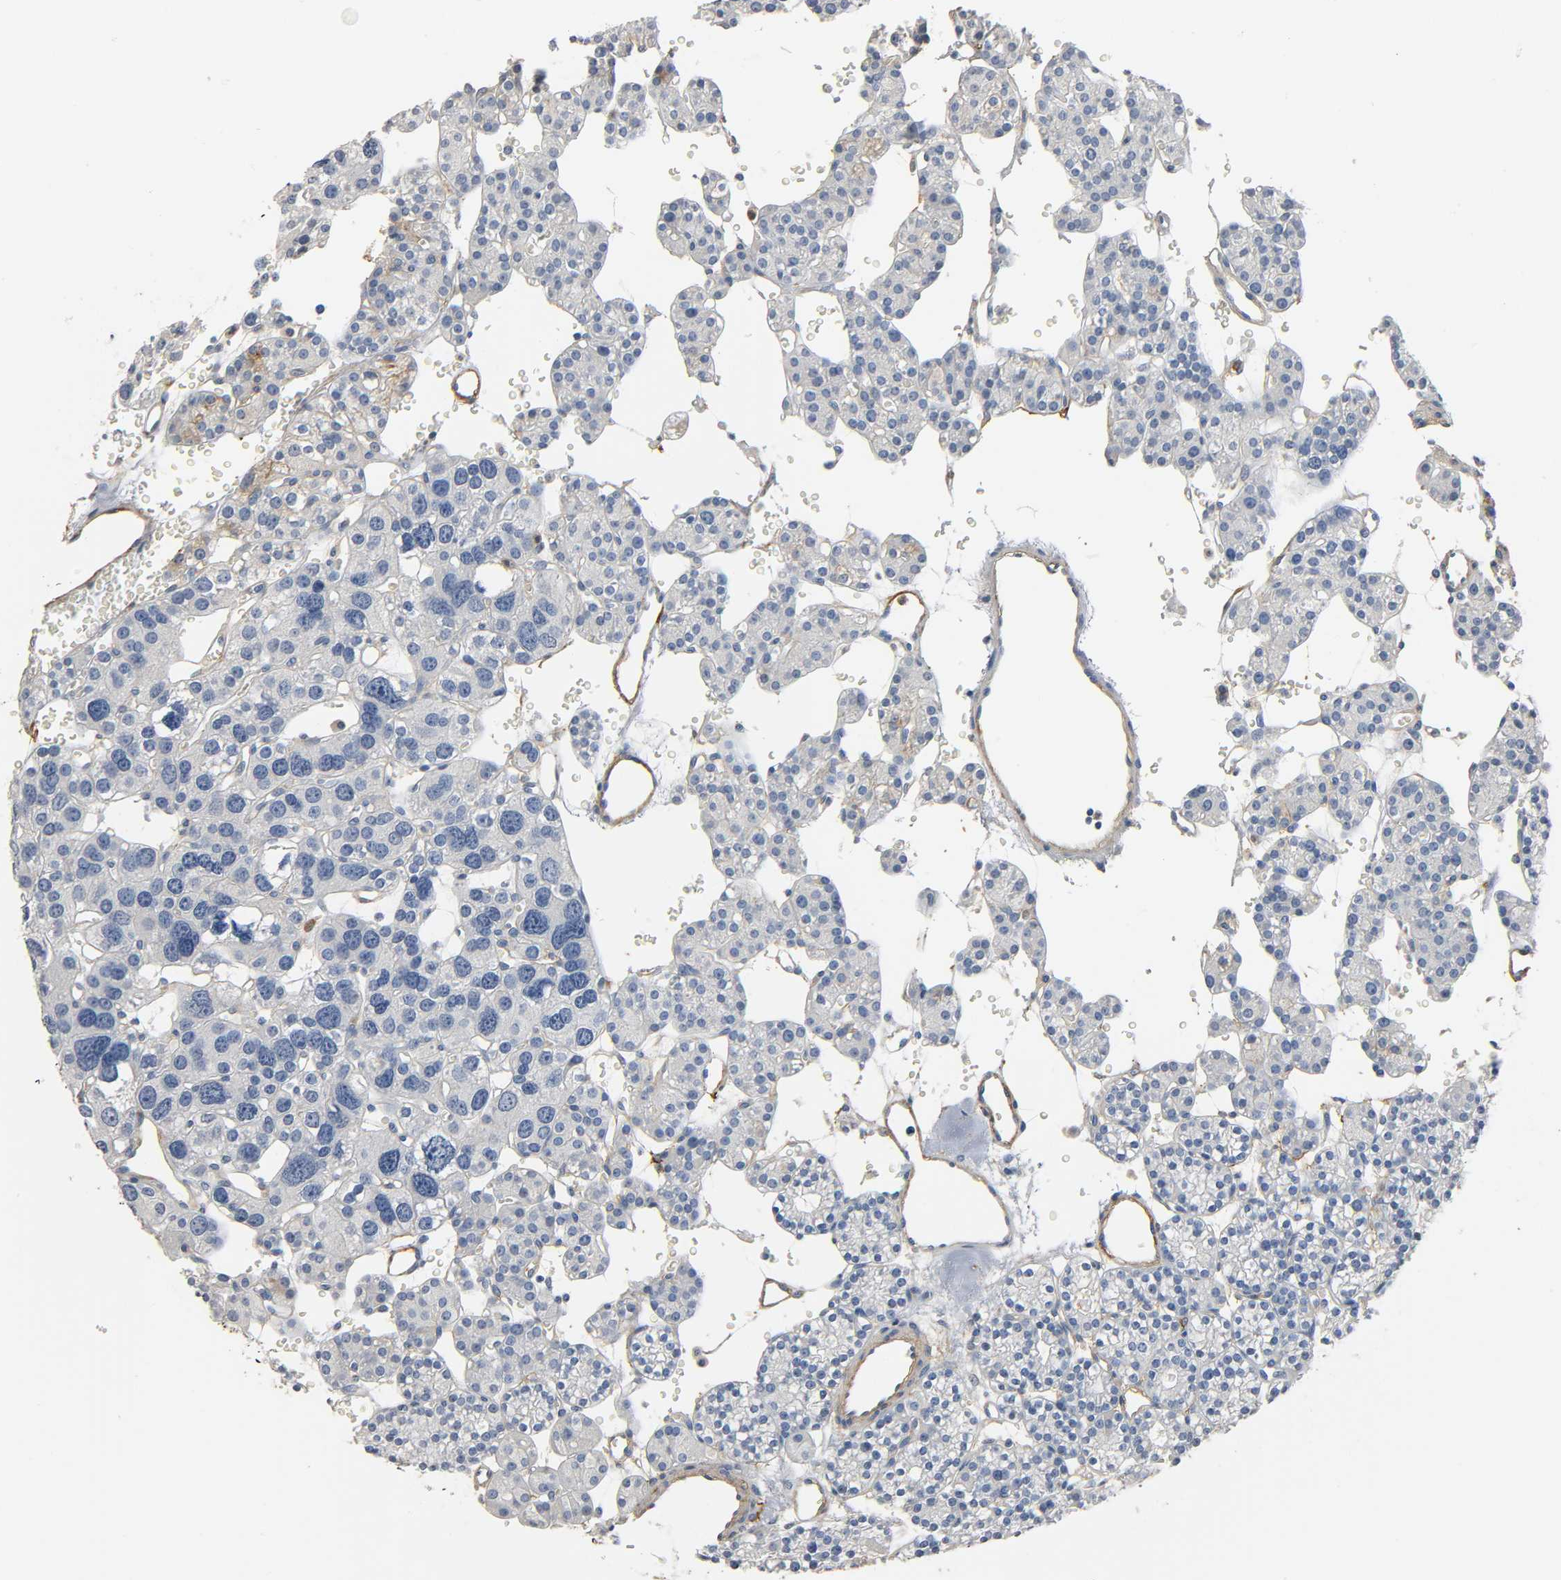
{"staining": {"intensity": "negative", "quantity": "none", "location": "none"}, "tissue": "parathyroid gland", "cell_type": "Glandular cells", "image_type": "normal", "snomed": [{"axis": "morphology", "description": "Normal tissue, NOS"}, {"axis": "topography", "description": "Parathyroid gland"}], "caption": "A photomicrograph of parathyroid gland stained for a protein displays no brown staining in glandular cells. (DAB immunohistochemistry, high magnification).", "gene": "ANPEP", "patient": {"sex": "female", "age": 64}}